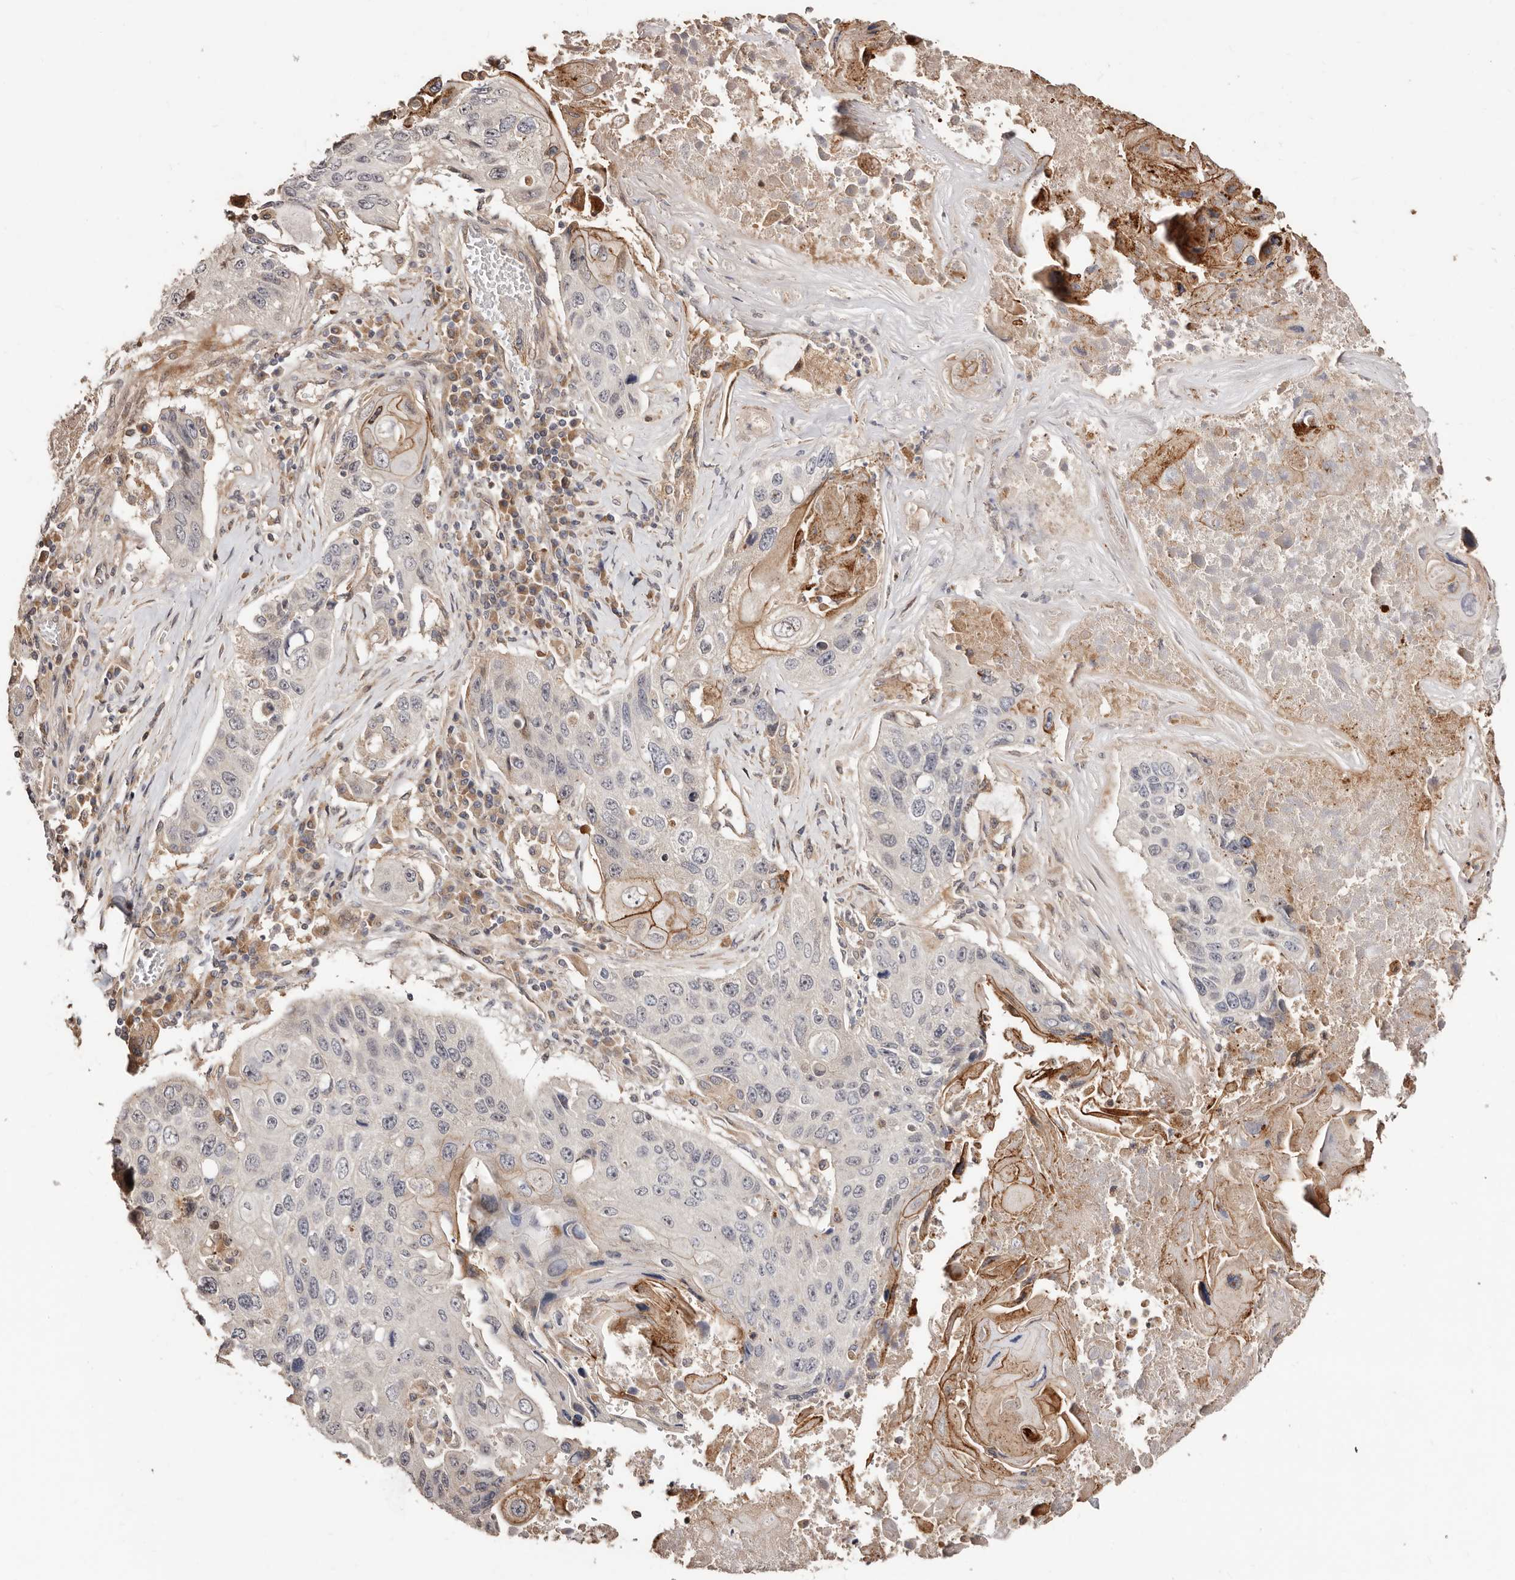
{"staining": {"intensity": "moderate", "quantity": "<25%", "location": "cytoplasmic/membranous"}, "tissue": "lung cancer", "cell_type": "Tumor cells", "image_type": "cancer", "snomed": [{"axis": "morphology", "description": "Squamous cell carcinoma, NOS"}, {"axis": "topography", "description": "Lung"}], "caption": "This histopathology image exhibits squamous cell carcinoma (lung) stained with immunohistochemistry (IHC) to label a protein in brown. The cytoplasmic/membranous of tumor cells show moderate positivity for the protein. Nuclei are counter-stained blue.", "gene": "APOL6", "patient": {"sex": "male", "age": 61}}